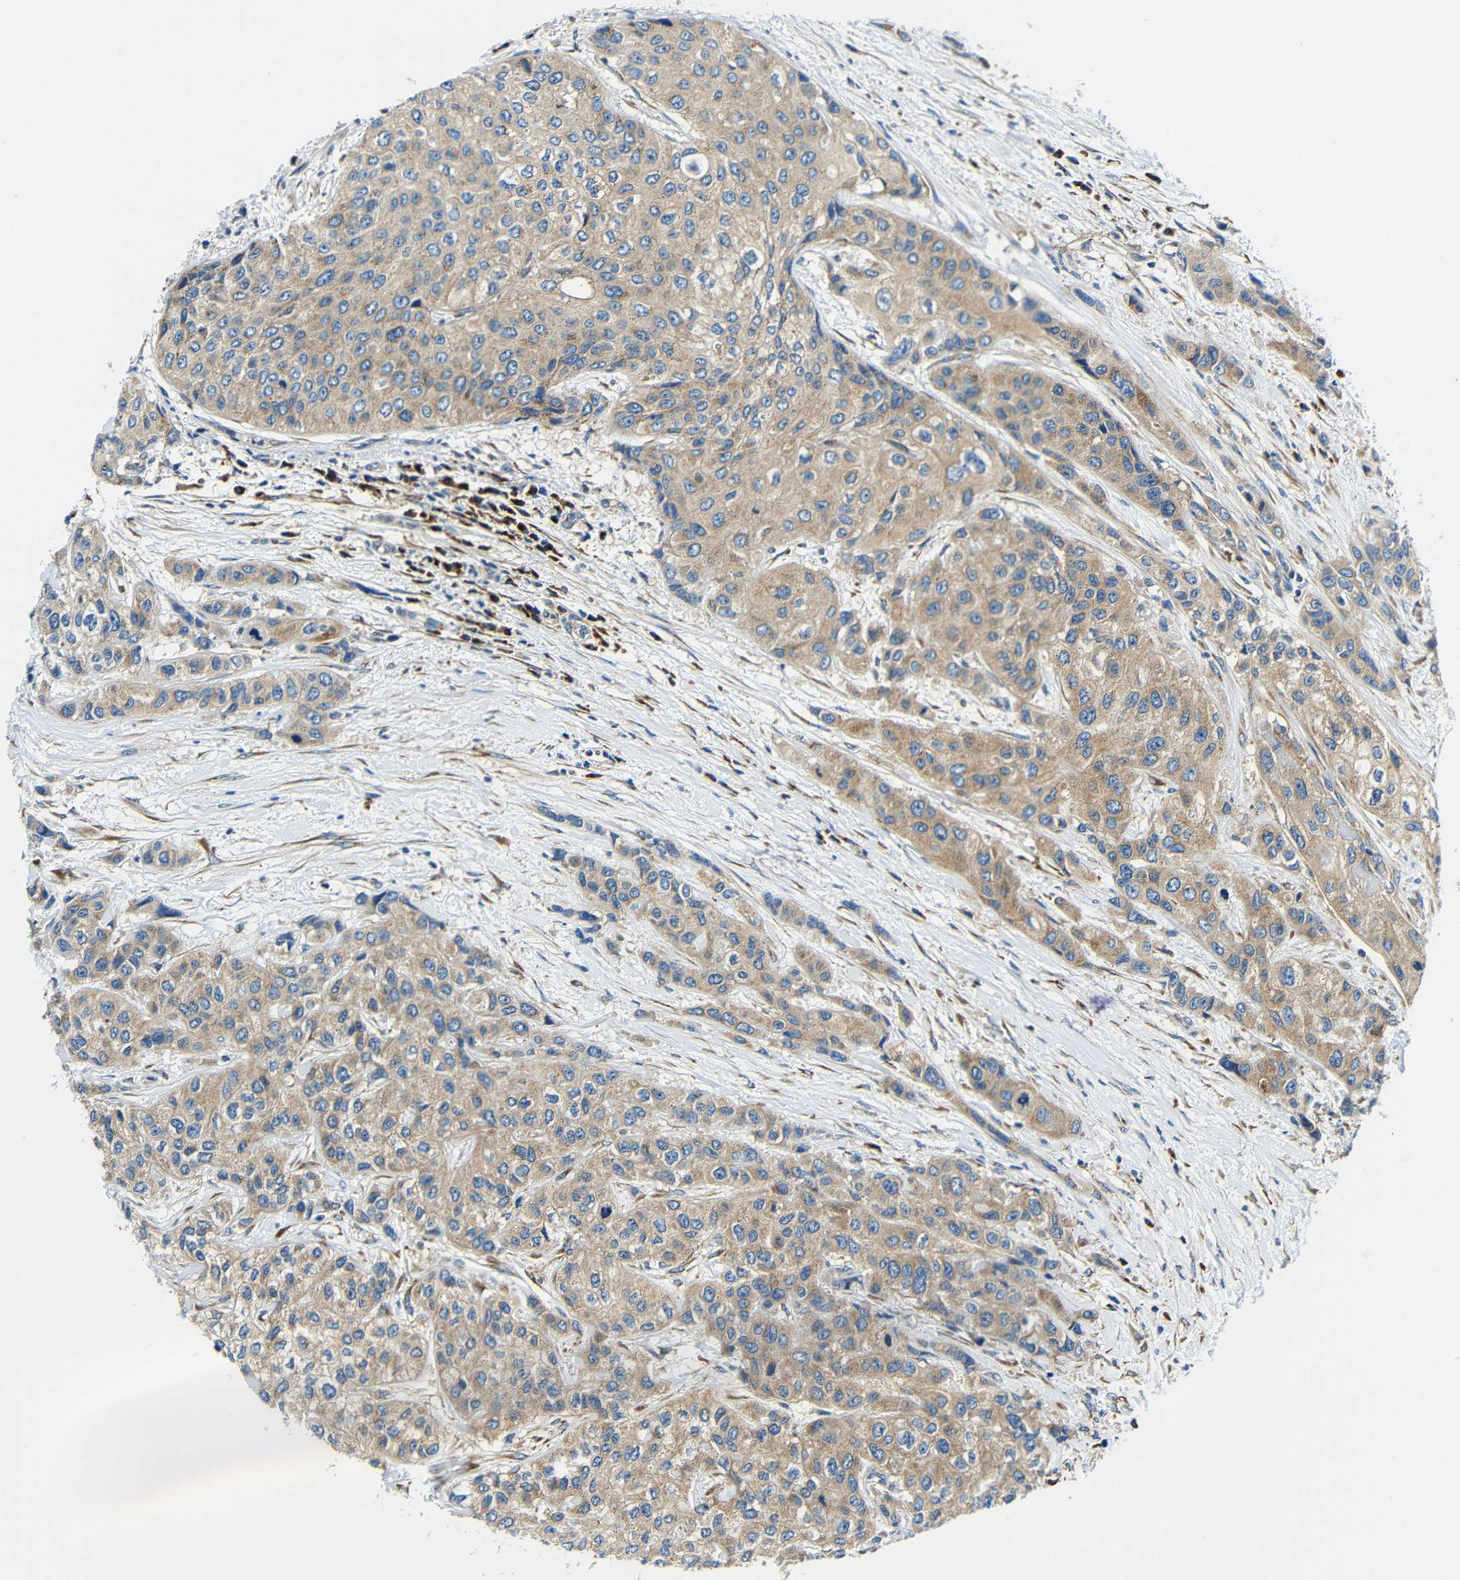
{"staining": {"intensity": "moderate", "quantity": ">75%", "location": "cytoplasmic/membranous"}, "tissue": "urothelial cancer", "cell_type": "Tumor cells", "image_type": "cancer", "snomed": [{"axis": "morphology", "description": "Urothelial carcinoma, High grade"}, {"axis": "topography", "description": "Urinary bladder"}], "caption": "Immunohistochemistry staining of urothelial cancer, which shows medium levels of moderate cytoplasmic/membranous staining in about >75% of tumor cells indicating moderate cytoplasmic/membranous protein positivity. The staining was performed using DAB (3,3'-diaminobenzidine) (brown) for protein detection and nuclei were counterstained in hematoxylin (blue).", "gene": "USO1", "patient": {"sex": "female", "age": 56}}